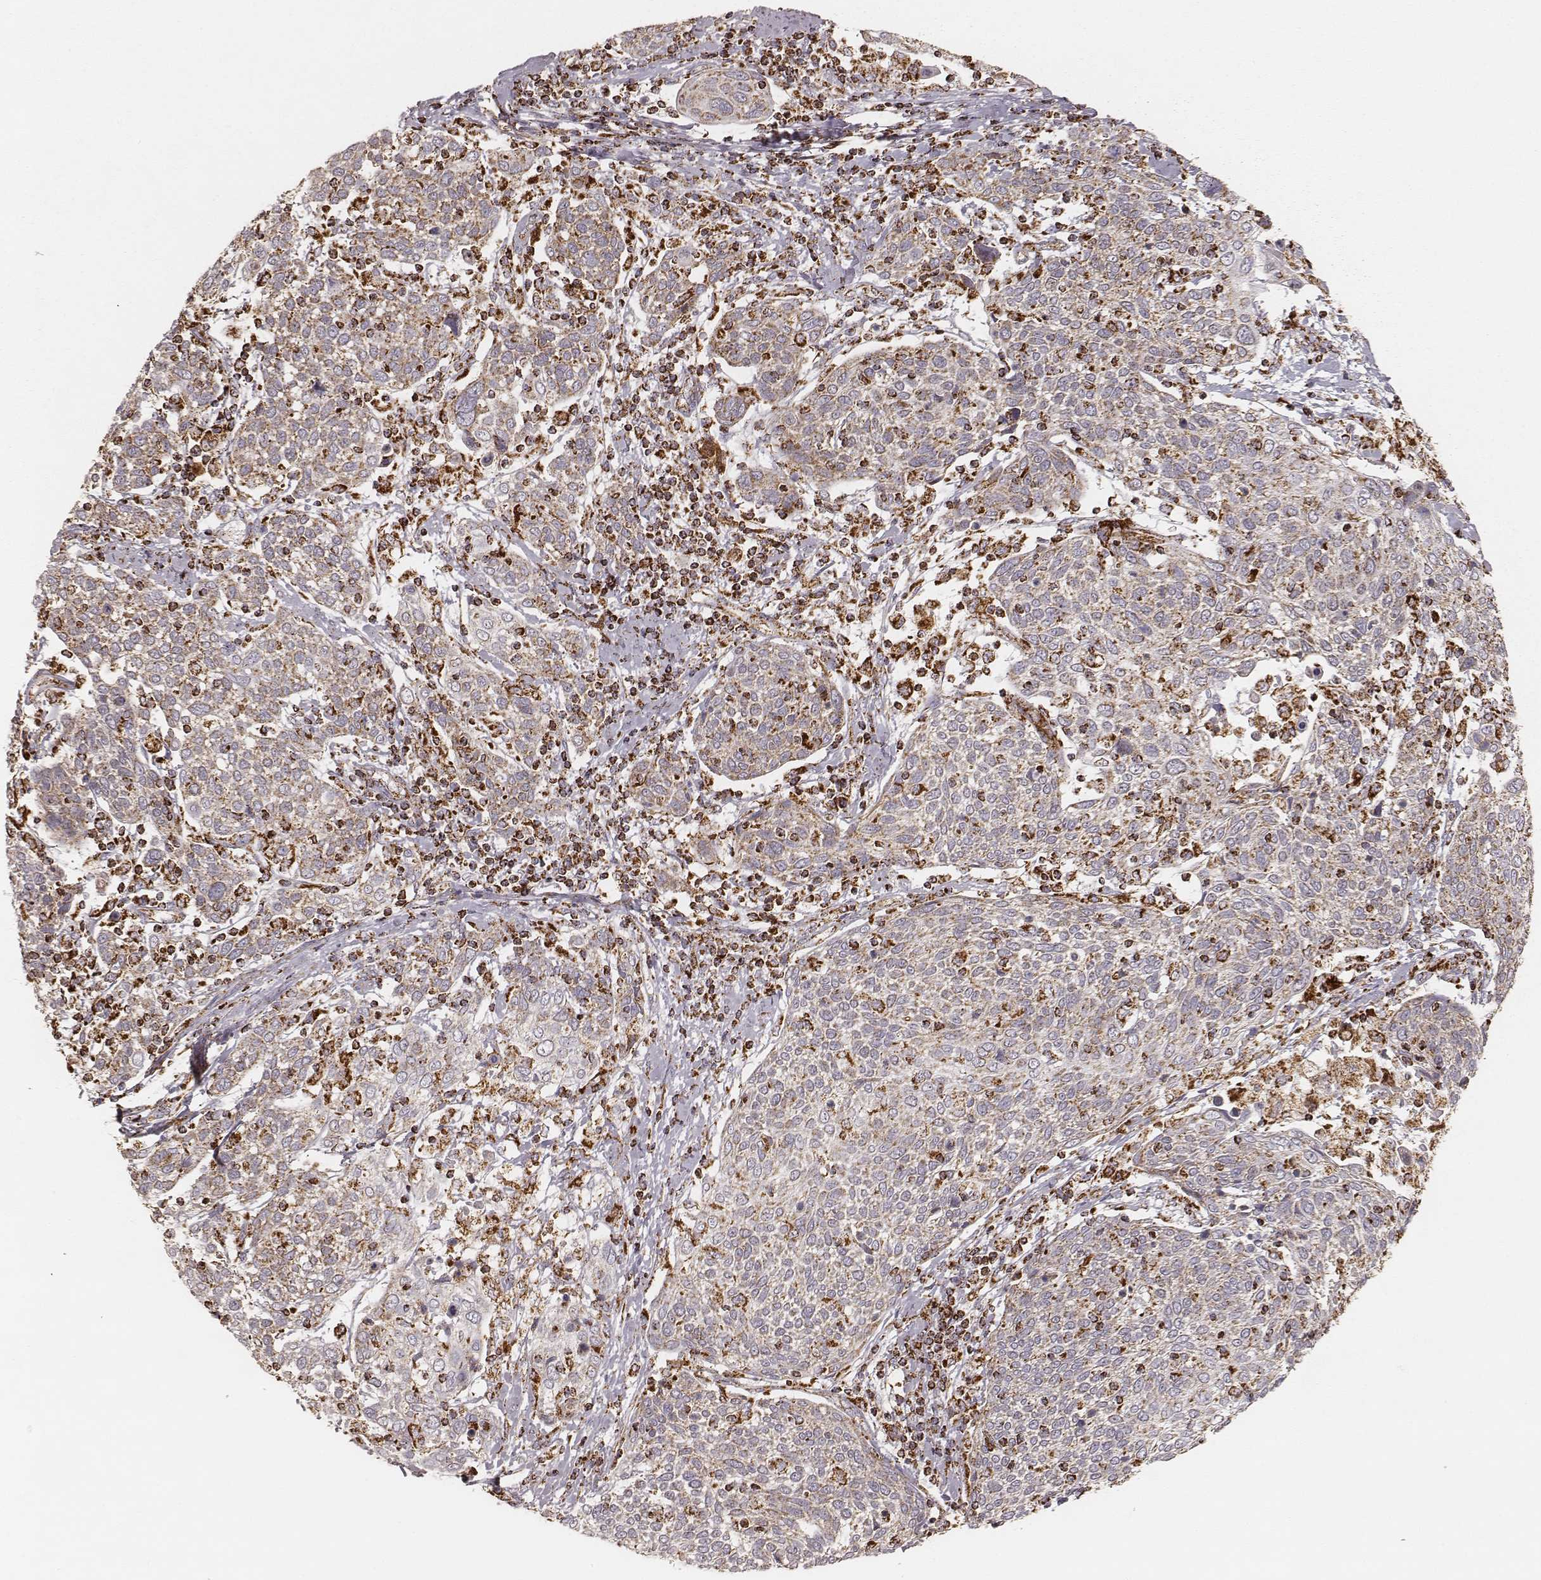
{"staining": {"intensity": "moderate", "quantity": ">75%", "location": "cytoplasmic/membranous"}, "tissue": "cervical cancer", "cell_type": "Tumor cells", "image_type": "cancer", "snomed": [{"axis": "morphology", "description": "Squamous cell carcinoma, NOS"}, {"axis": "topography", "description": "Cervix"}], "caption": "This is an image of IHC staining of squamous cell carcinoma (cervical), which shows moderate staining in the cytoplasmic/membranous of tumor cells.", "gene": "CS", "patient": {"sex": "female", "age": 61}}